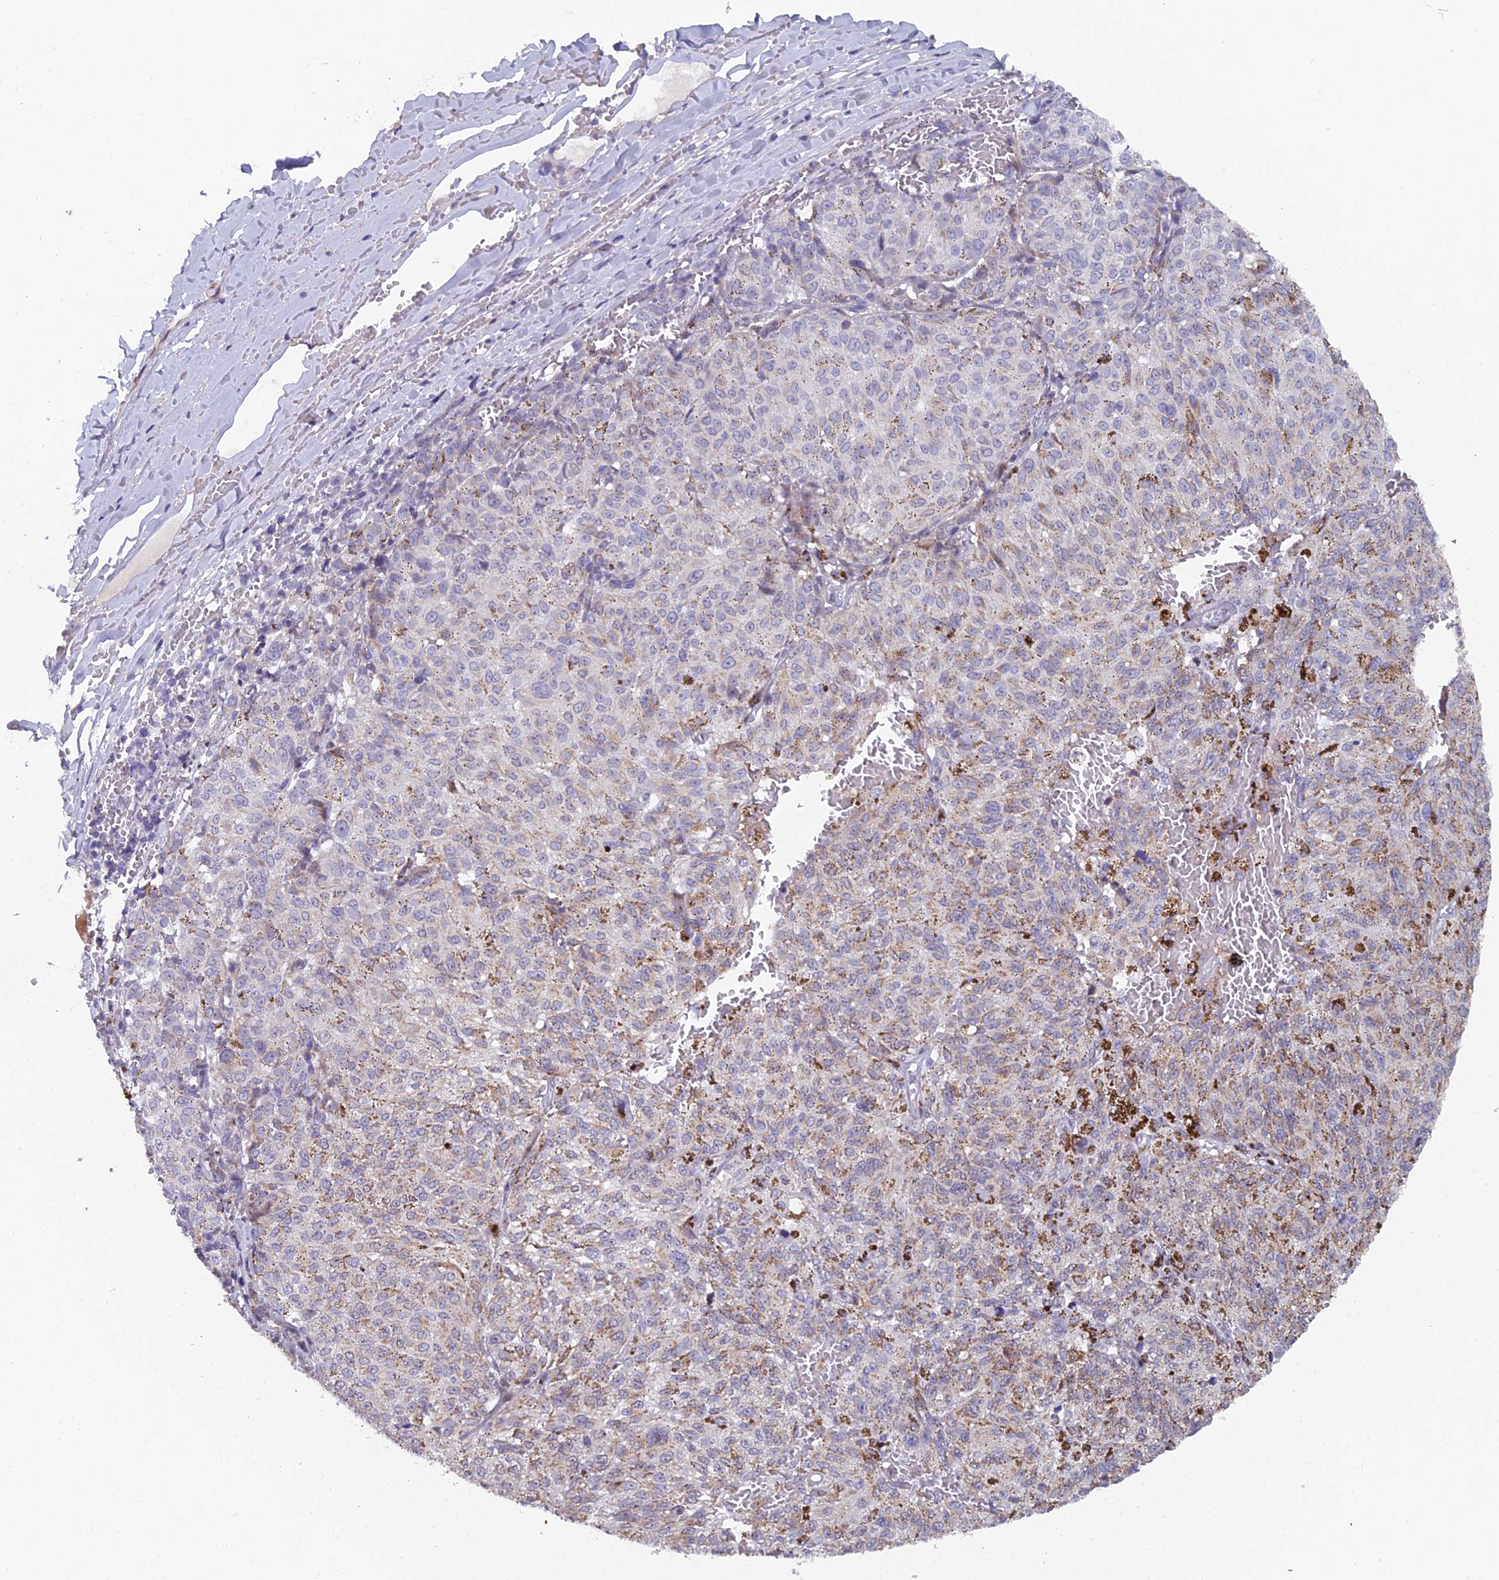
{"staining": {"intensity": "weak", "quantity": "<25%", "location": "cytoplasmic/membranous"}, "tissue": "melanoma", "cell_type": "Tumor cells", "image_type": "cancer", "snomed": [{"axis": "morphology", "description": "Malignant melanoma, NOS"}, {"axis": "topography", "description": "Skin"}], "caption": "Human malignant melanoma stained for a protein using immunohistochemistry (IHC) shows no positivity in tumor cells.", "gene": "XKR9", "patient": {"sex": "female", "age": 72}}